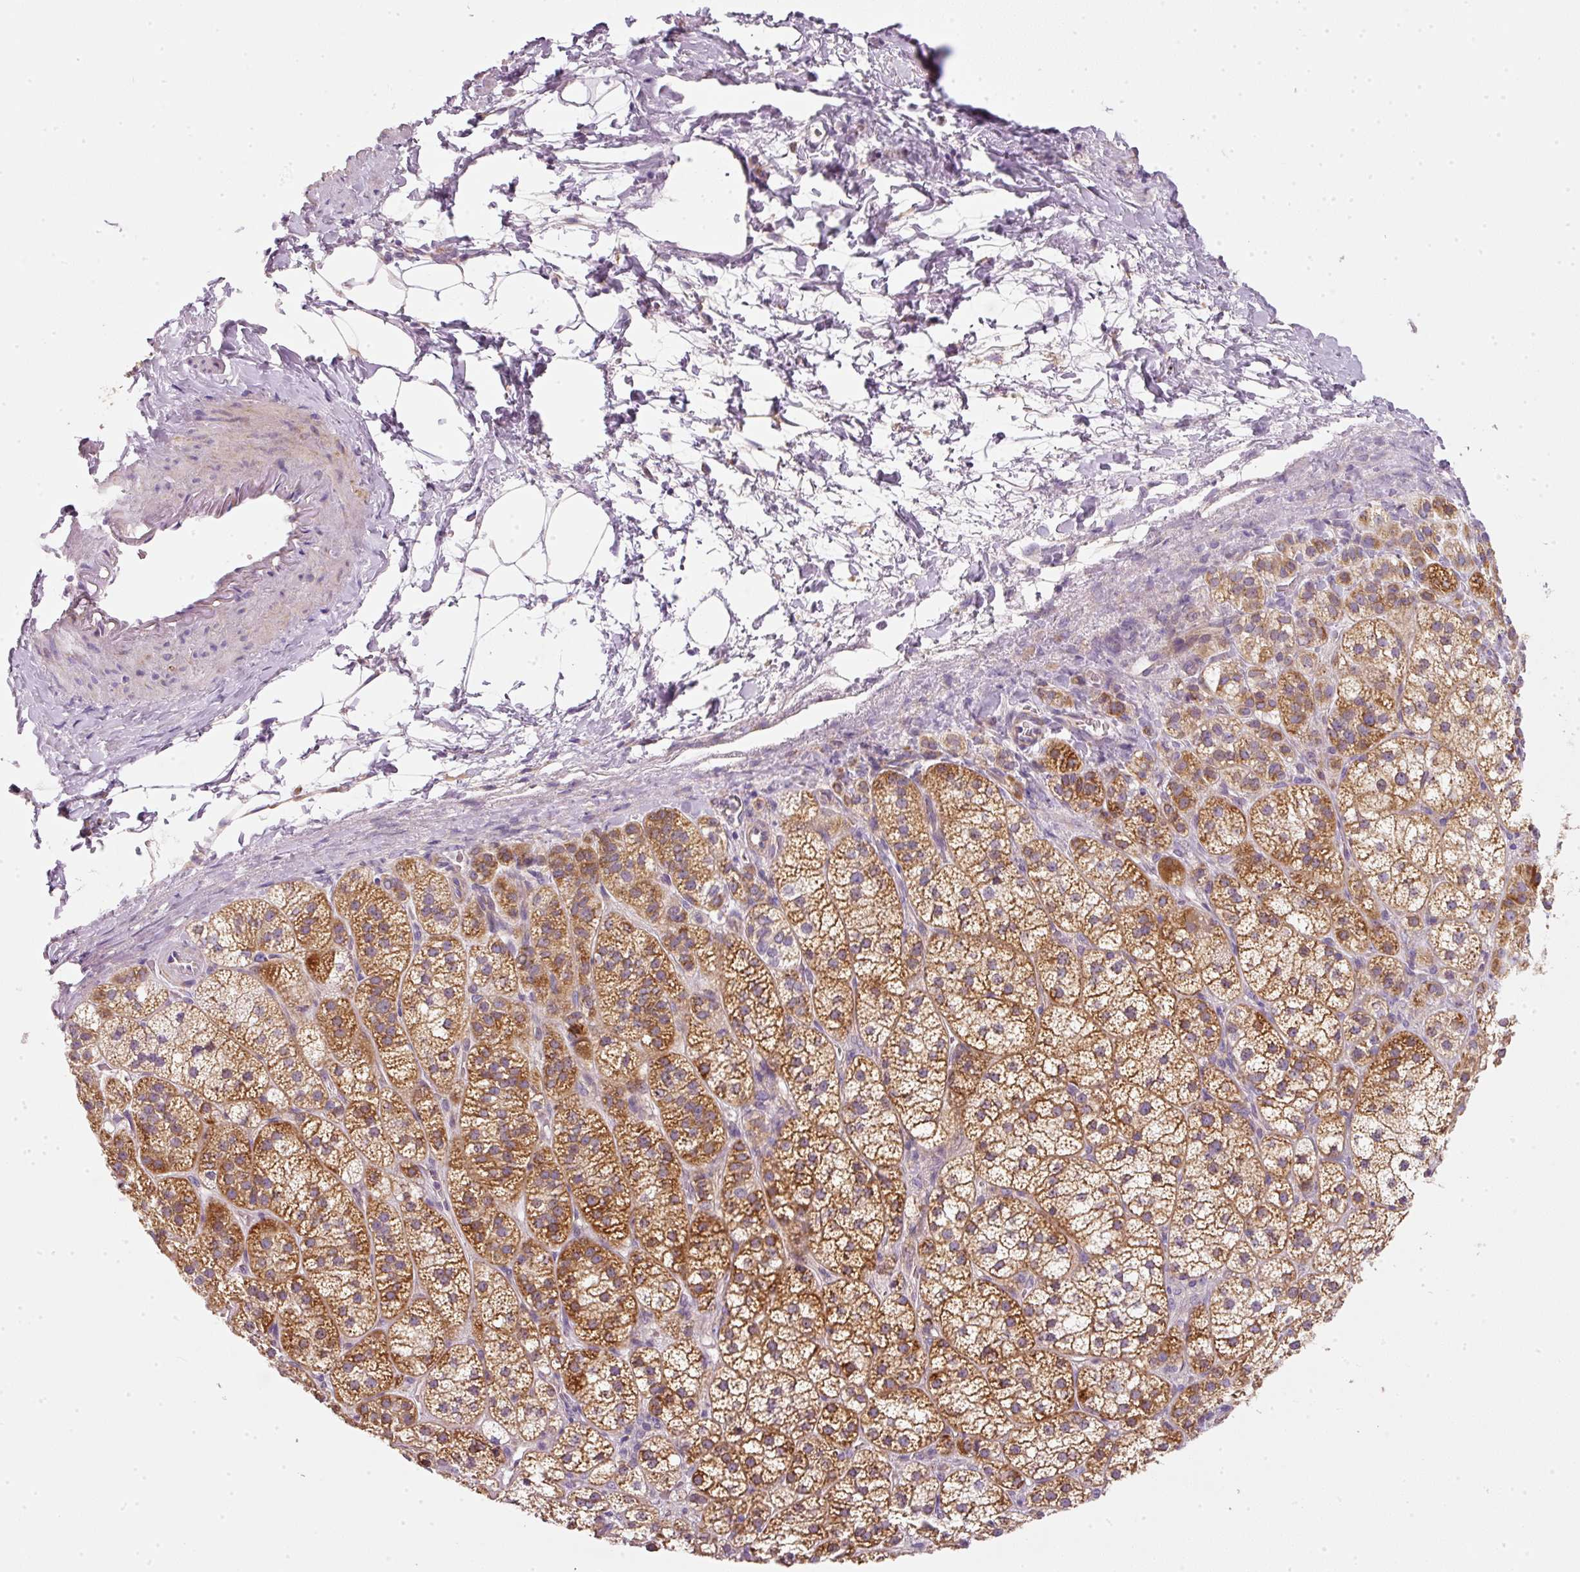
{"staining": {"intensity": "strong", "quantity": ">75%", "location": "cytoplasmic/membranous"}, "tissue": "adrenal gland", "cell_type": "Glandular cells", "image_type": "normal", "snomed": [{"axis": "morphology", "description": "Normal tissue, NOS"}, {"axis": "topography", "description": "Adrenal gland"}], "caption": "IHC (DAB (3,3'-diaminobenzidine)) staining of benign adrenal gland exhibits strong cytoplasmic/membranous protein expression in about >75% of glandular cells.", "gene": "NDUFA1", "patient": {"sex": "female", "age": 60}}